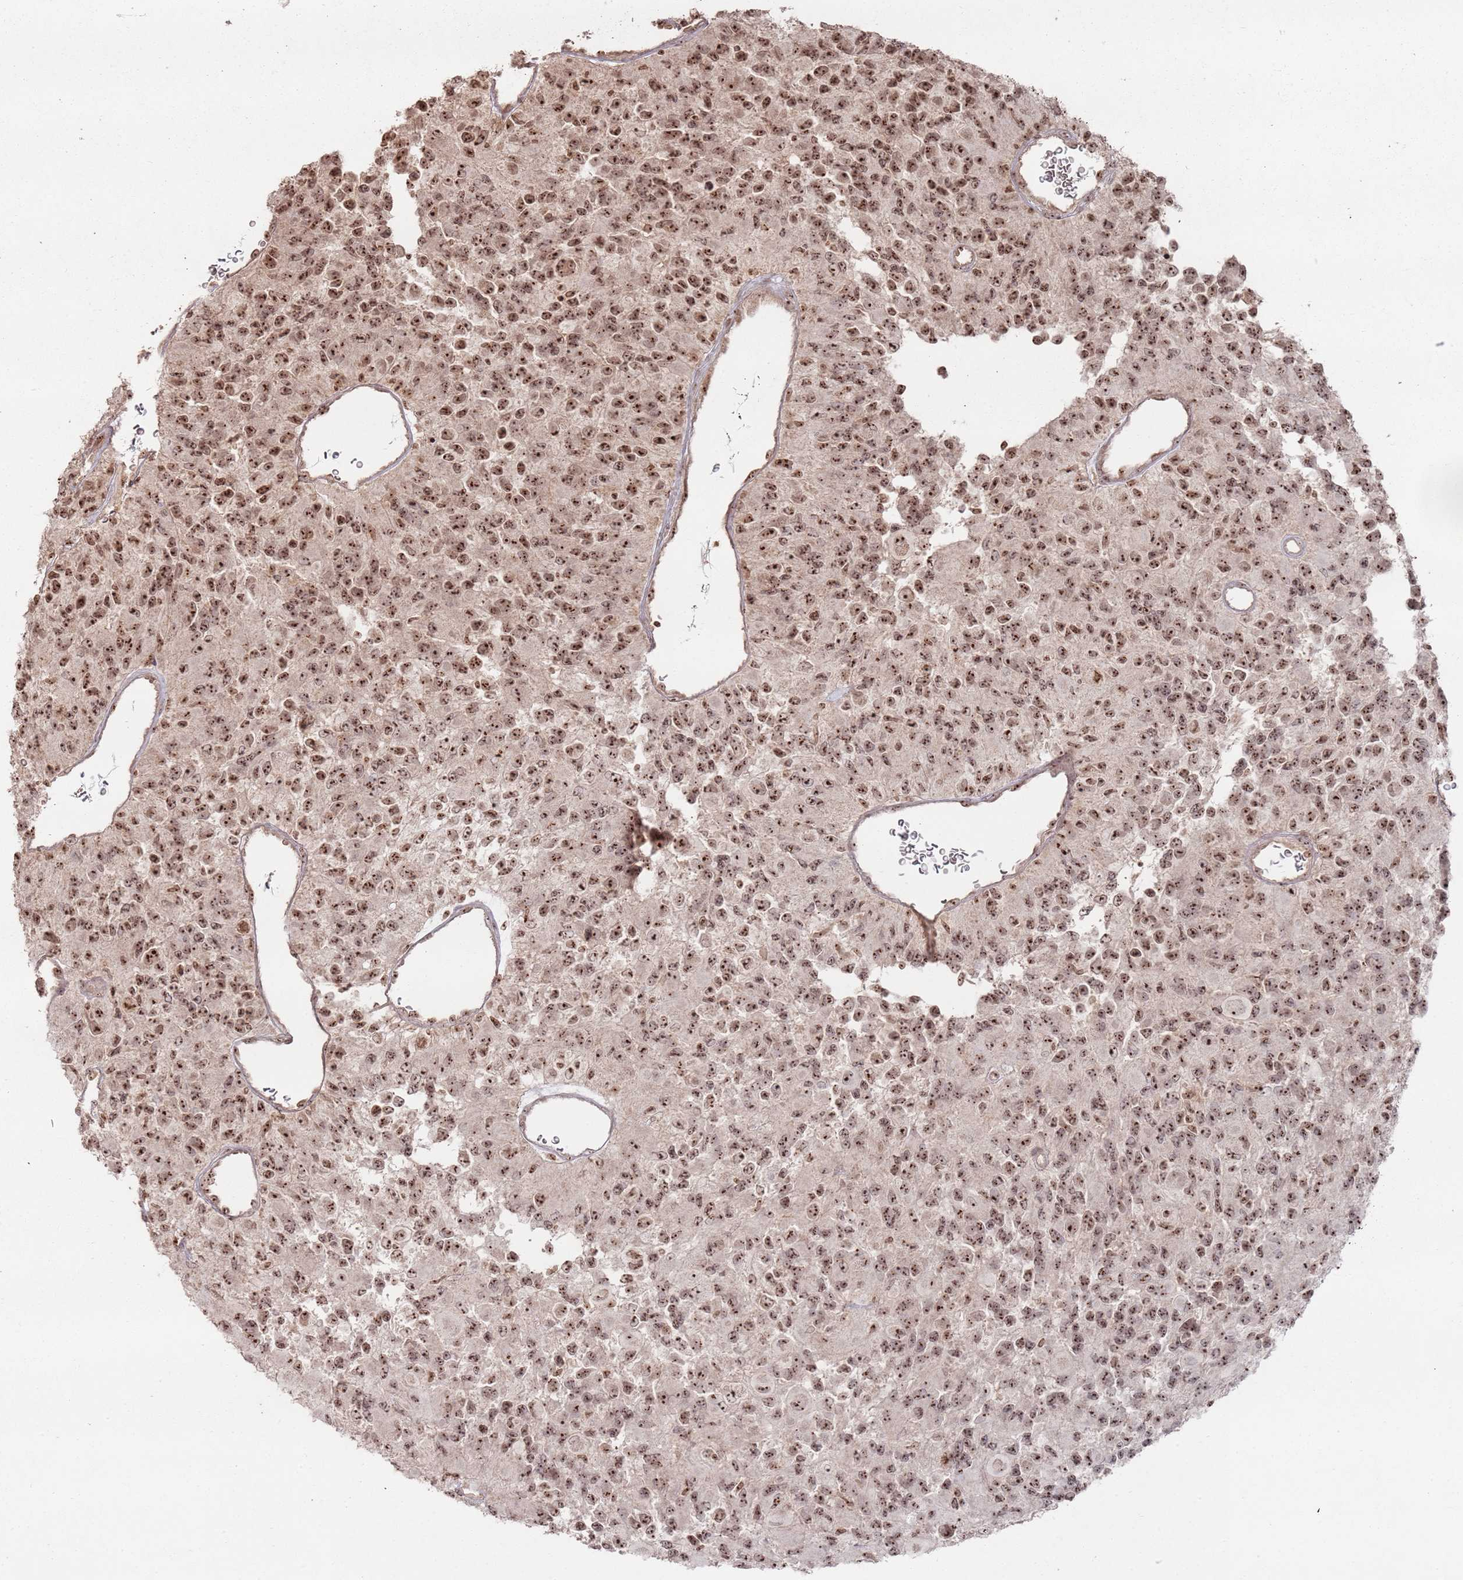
{"staining": {"intensity": "strong", "quantity": ">75%", "location": "nuclear"}, "tissue": "glioma", "cell_type": "Tumor cells", "image_type": "cancer", "snomed": [{"axis": "morphology", "description": "Glioma, malignant, High grade"}, {"axis": "topography", "description": "Brain"}], "caption": "Brown immunohistochemical staining in human malignant glioma (high-grade) demonstrates strong nuclear expression in about >75% of tumor cells.", "gene": "UTP11", "patient": {"sex": "male", "age": 77}}